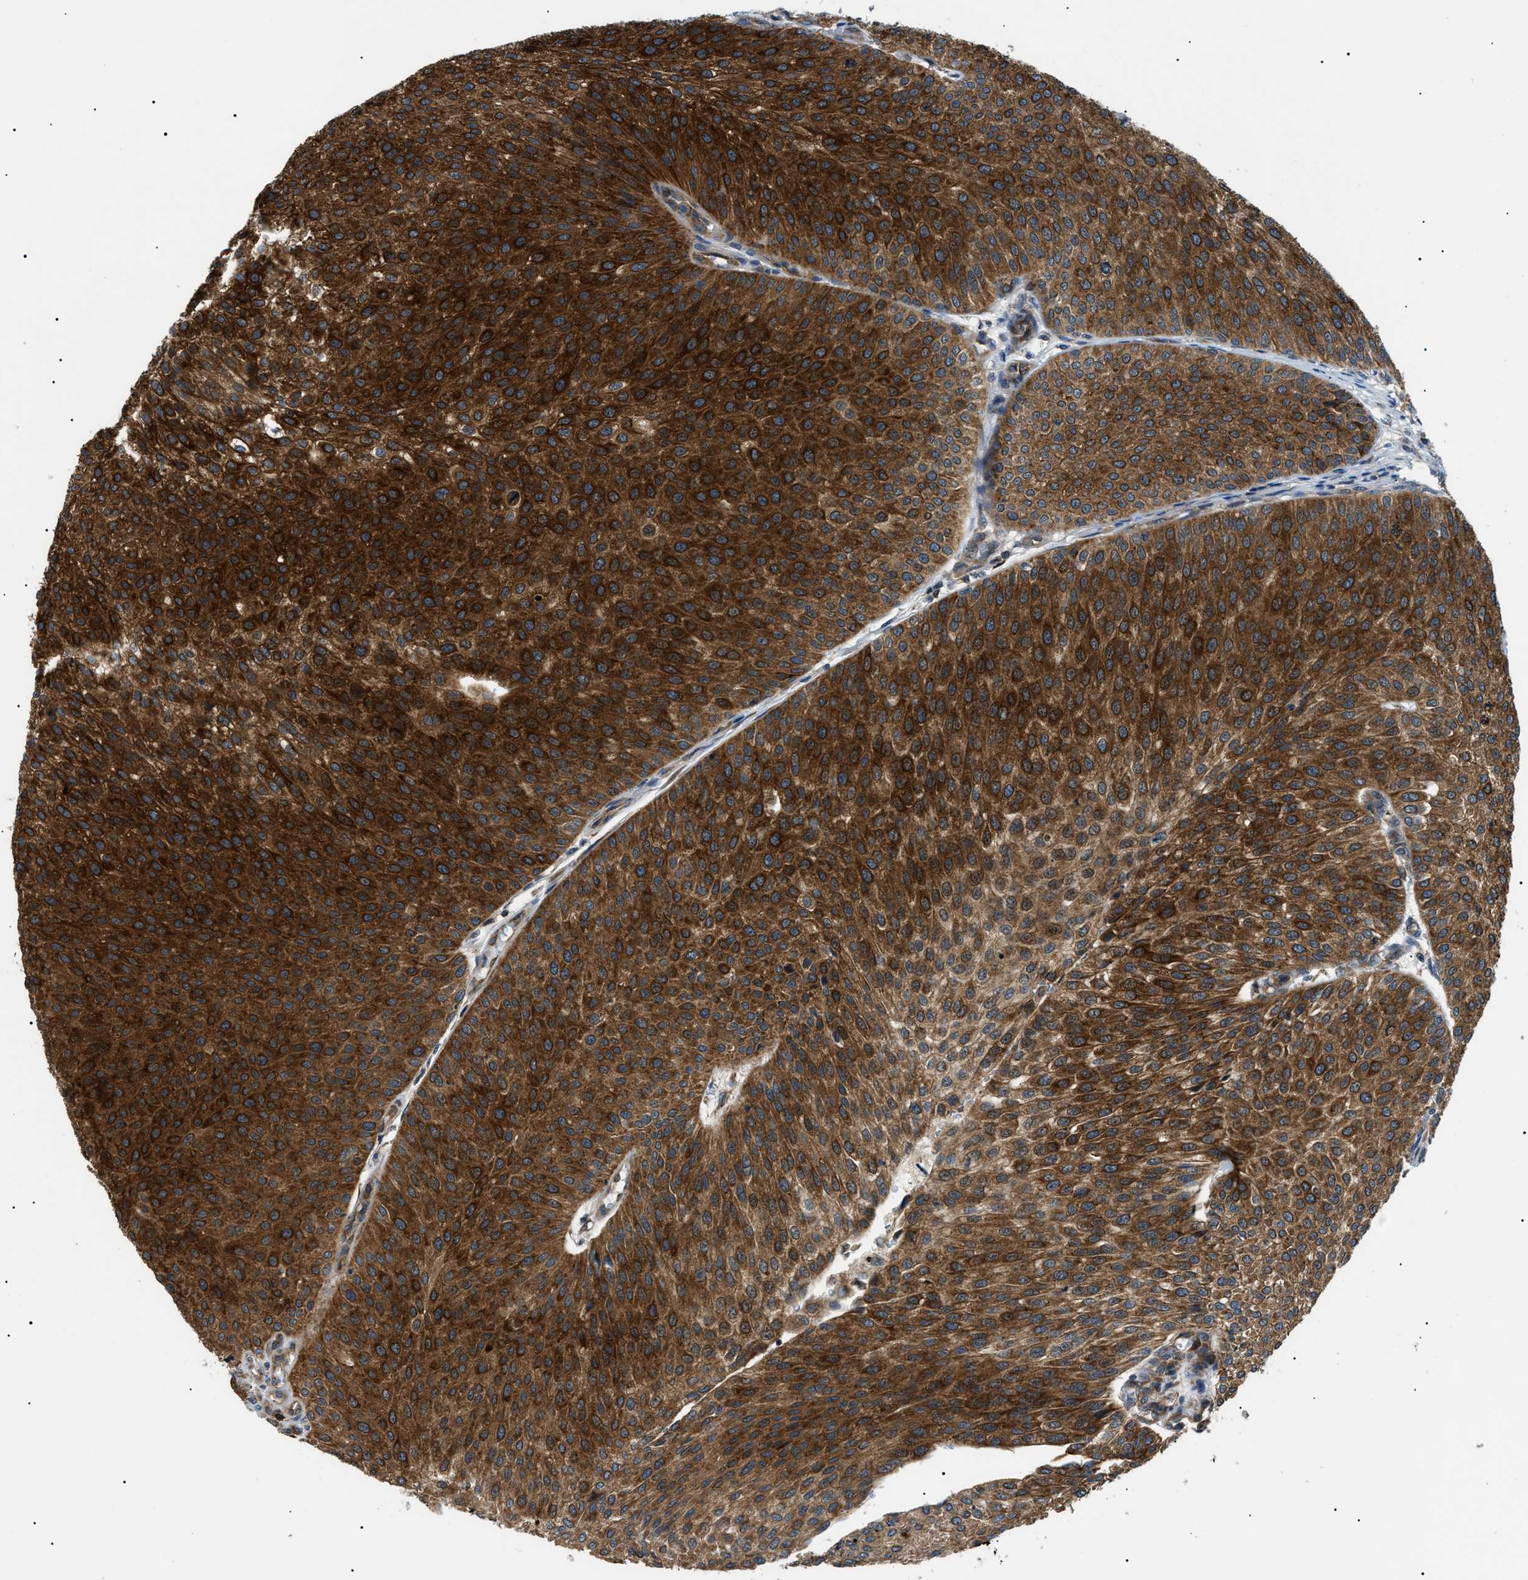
{"staining": {"intensity": "strong", "quantity": ">75%", "location": "cytoplasmic/membranous"}, "tissue": "urothelial cancer", "cell_type": "Tumor cells", "image_type": "cancer", "snomed": [{"axis": "morphology", "description": "Urothelial carcinoma, Low grade"}, {"axis": "topography", "description": "Smooth muscle"}, {"axis": "topography", "description": "Urinary bladder"}], "caption": "An immunohistochemistry photomicrograph of neoplastic tissue is shown. Protein staining in brown highlights strong cytoplasmic/membranous positivity in urothelial carcinoma (low-grade) within tumor cells.", "gene": "SRPK1", "patient": {"sex": "male", "age": 60}}